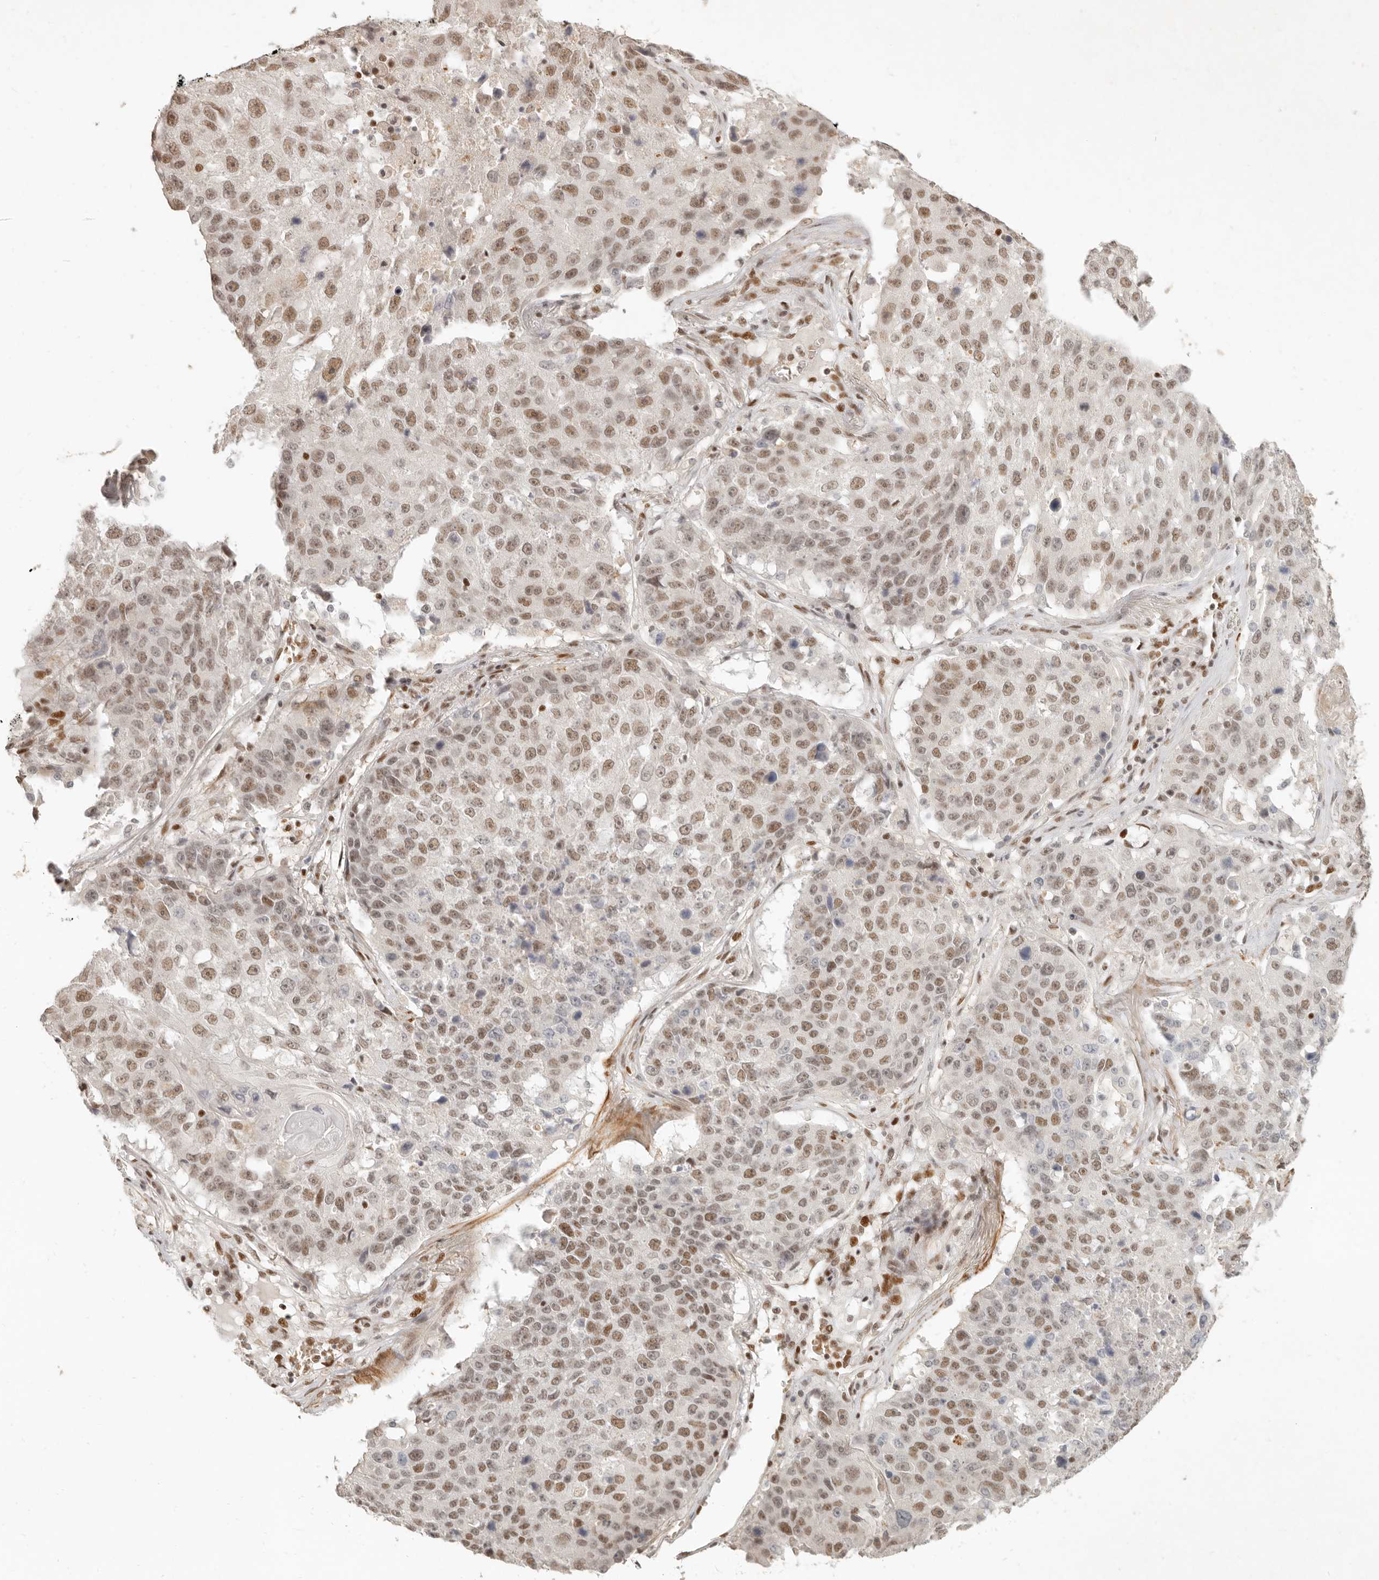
{"staining": {"intensity": "moderate", "quantity": ">75%", "location": "nuclear"}, "tissue": "lung cancer", "cell_type": "Tumor cells", "image_type": "cancer", "snomed": [{"axis": "morphology", "description": "Squamous cell carcinoma, NOS"}, {"axis": "topography", "description": "Lung"}], "caption": "Lung squamous cell carcinoma stained for a protein shows moderate nuclear positivity in tumor cells. (brown staining indicates protein expression, while blue staining denotes nuclei).", "gene": "GABPA", "patient": {"sex": "male", "age": 61}}